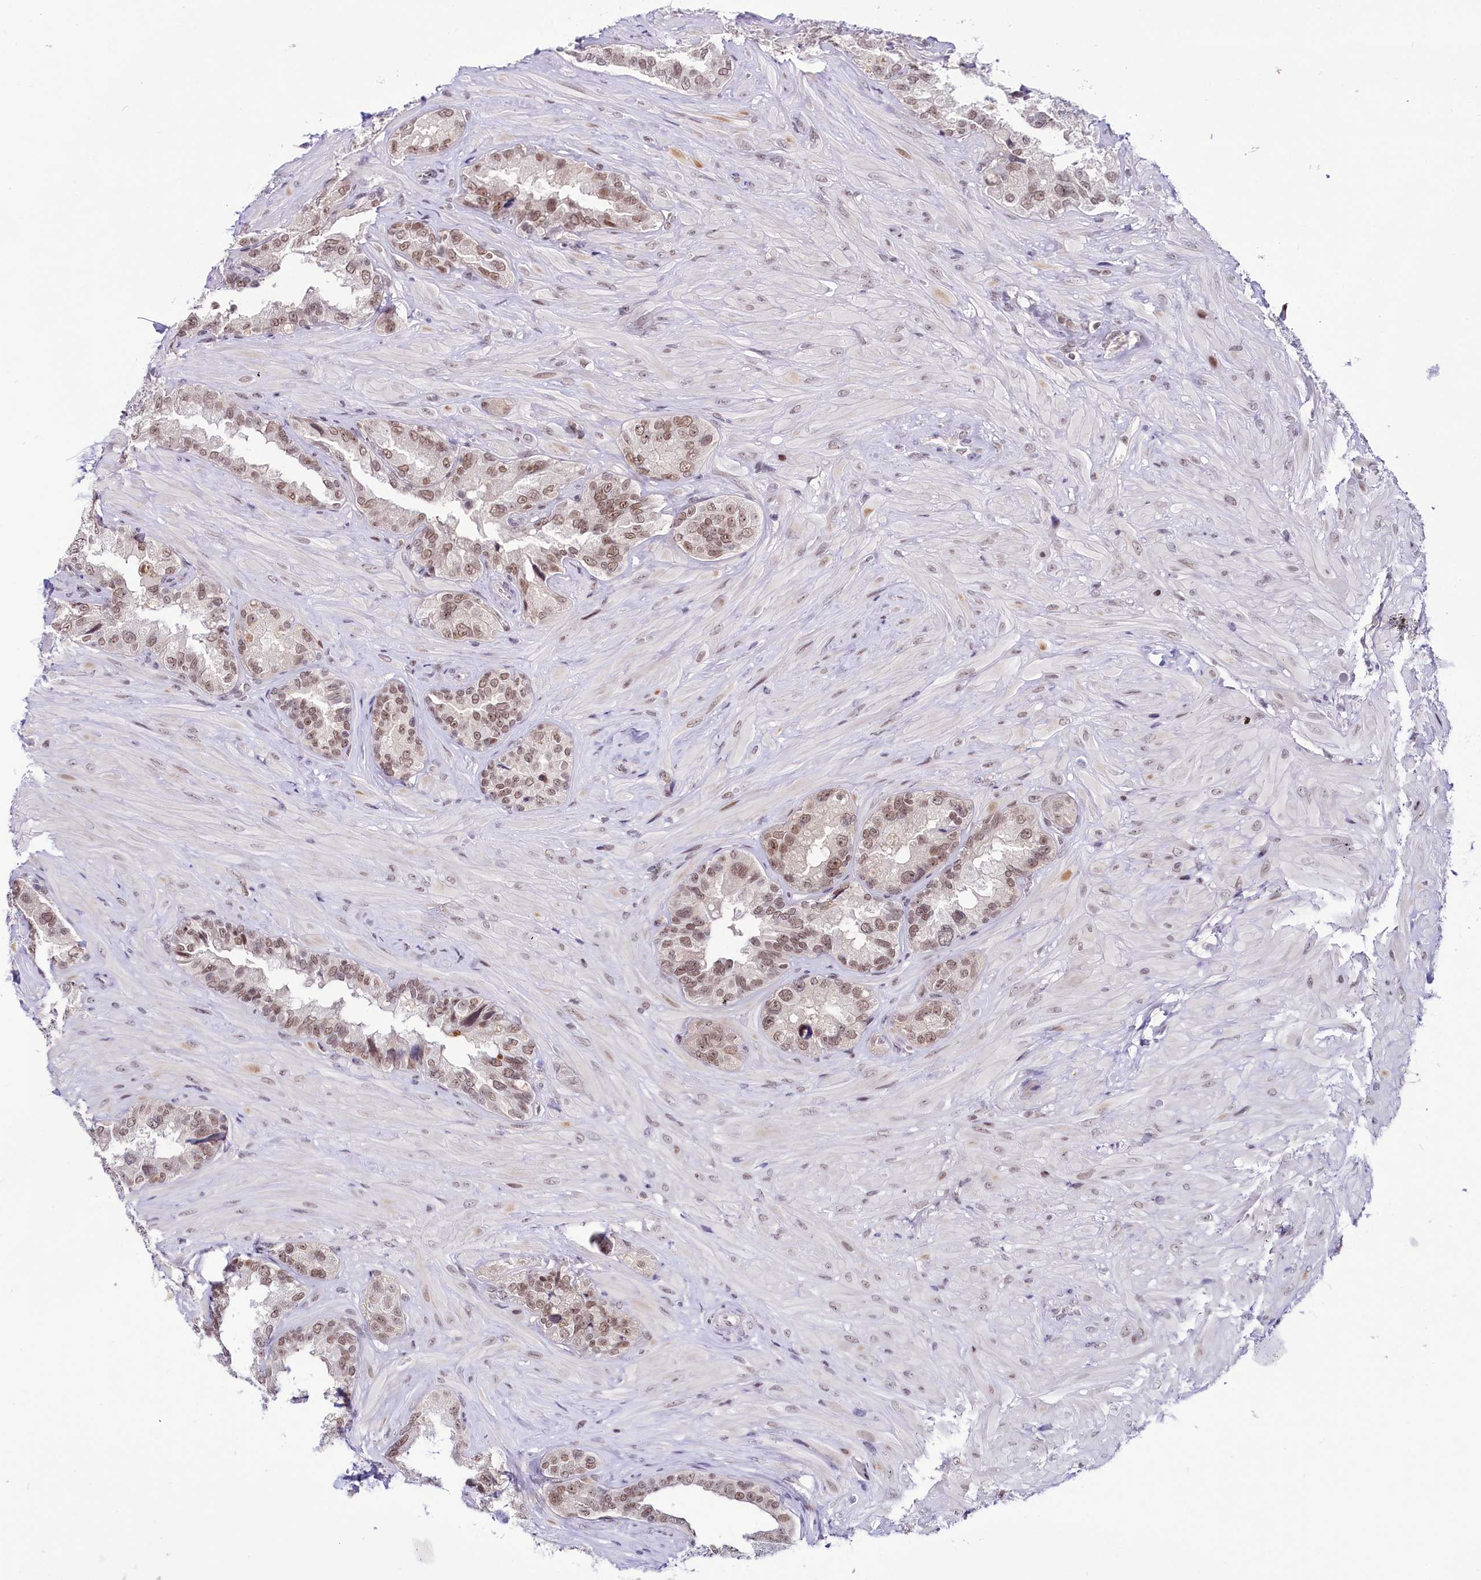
{"staining": {"intensity": "moderate", "quantity": ">75%", "location": "nuclear"}, "tissue": "seminal vesicle", "cell_type": "Glandular cells", "image_type": "normal", "snomed": [{"axis": "morphology", "description": "Normal tissue, NOS"}, {"axis": "topography", "description": "Seminal veicle"}, {"axis": "topography", "description": "Peripheral nerve tissue"}], "caption": "Brown immunohistochemical staining in unremarkable seminal vesicle demonstrates moderate nuclear expression in approximately >75% of glandular cells. (Brightfield microscopy of DAB IHC at high magnification).", "gene": "SCAF11", "patient": {"sex": "male", "age": 67}}